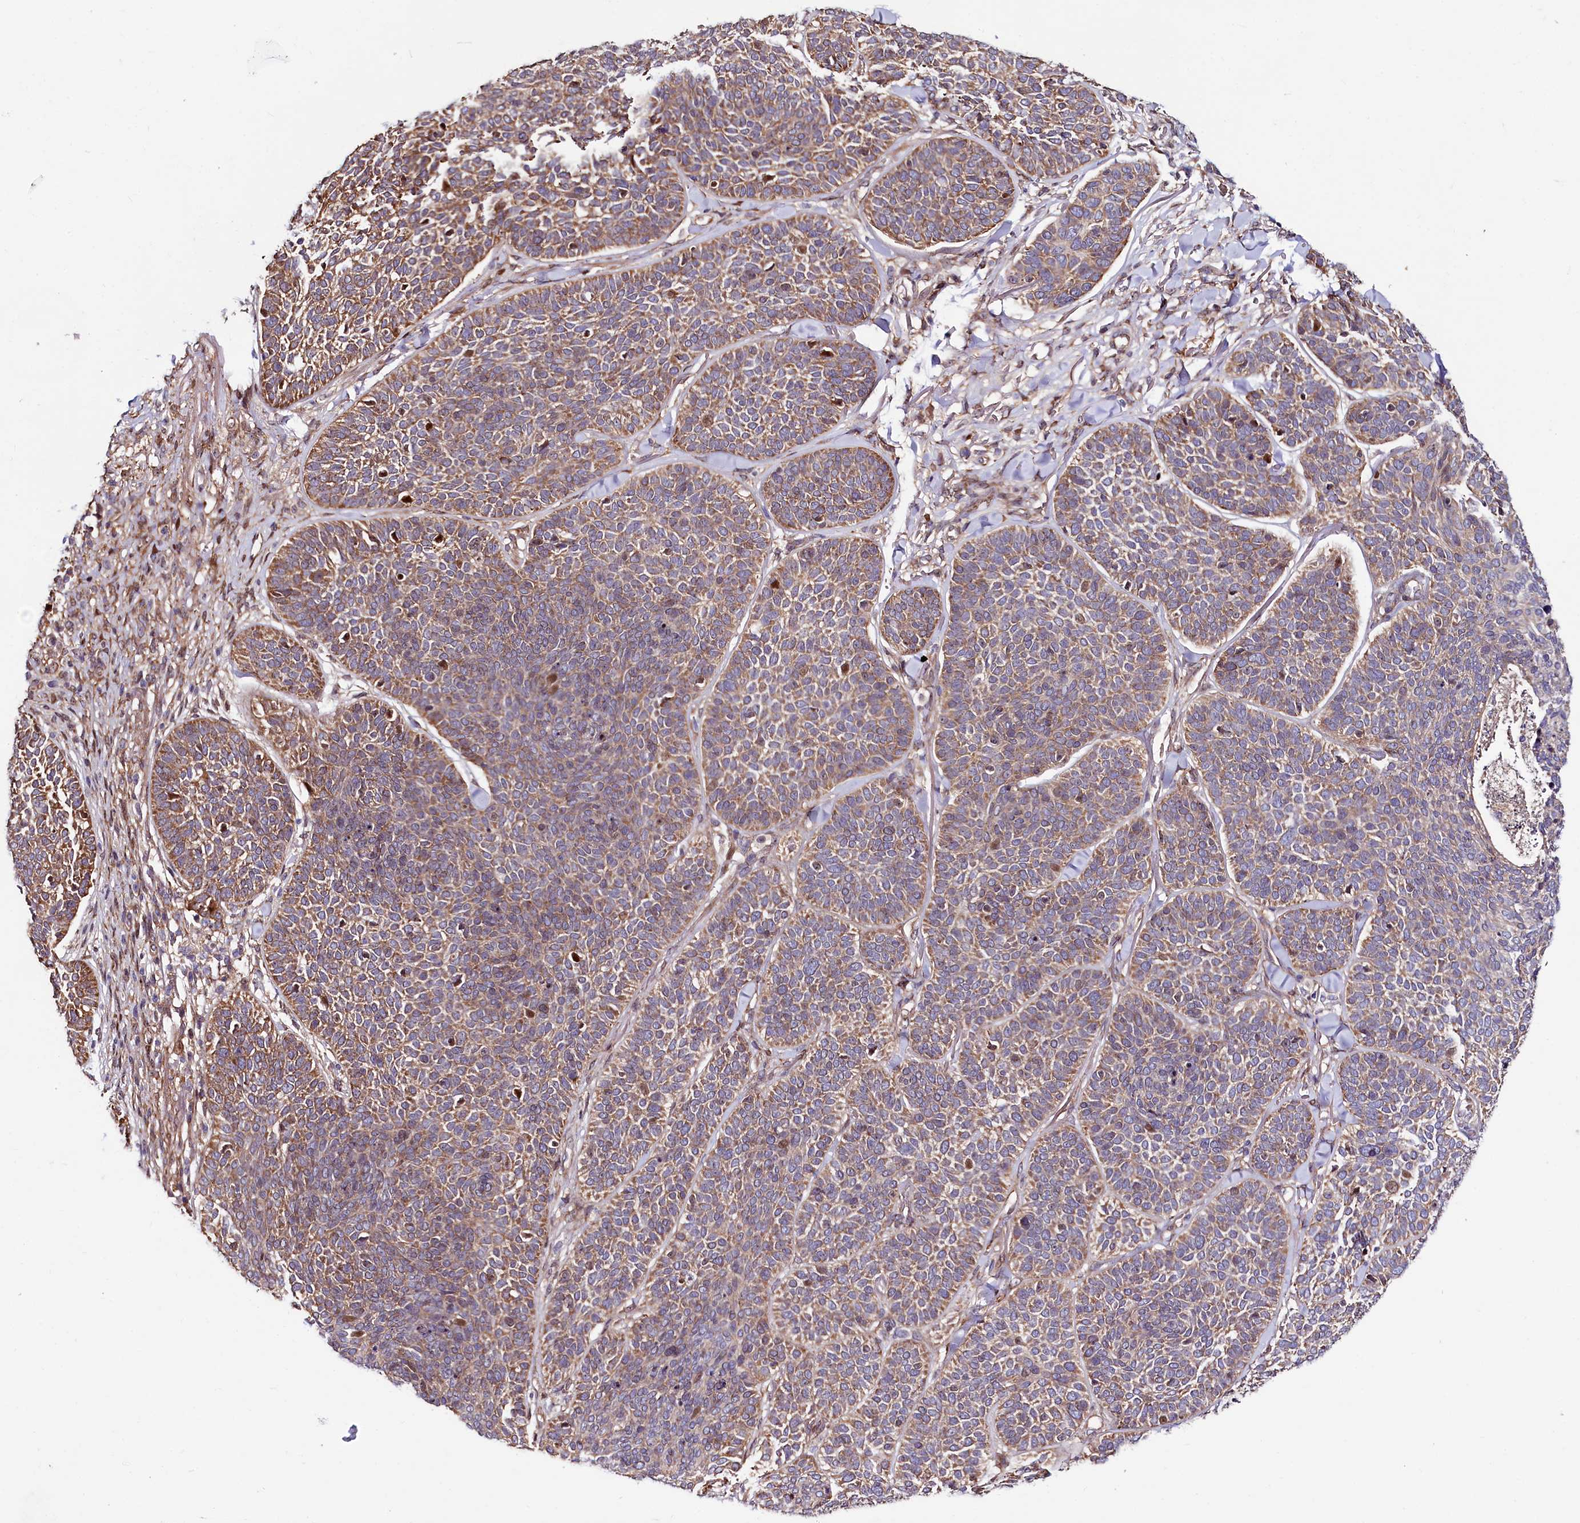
{"staining": {"intensity": "moderate", "quantity": ">75%", "location": "cytoplasmic/membranous"}, "tissue": "skin cancer", "cell_type": "Tumor cells", "image_type": "cancer", "snomed": [{"axis": "morphology", "description": "Basal cell carcinoma"}, {"axis": "topography", "description": "Skin"}], "caption": "Immunohistochemical staining of skin cancer shows medium levels of moderate cytoplasmic/membranous staining in approximately >75% of tumor cells. Using DAB (brown) and hematoxylin (blue) stains, captured at high magnification using brightfield microscopy.", "gene": "PDZRN3", "patient": {"sex": "male", "age": 85}}